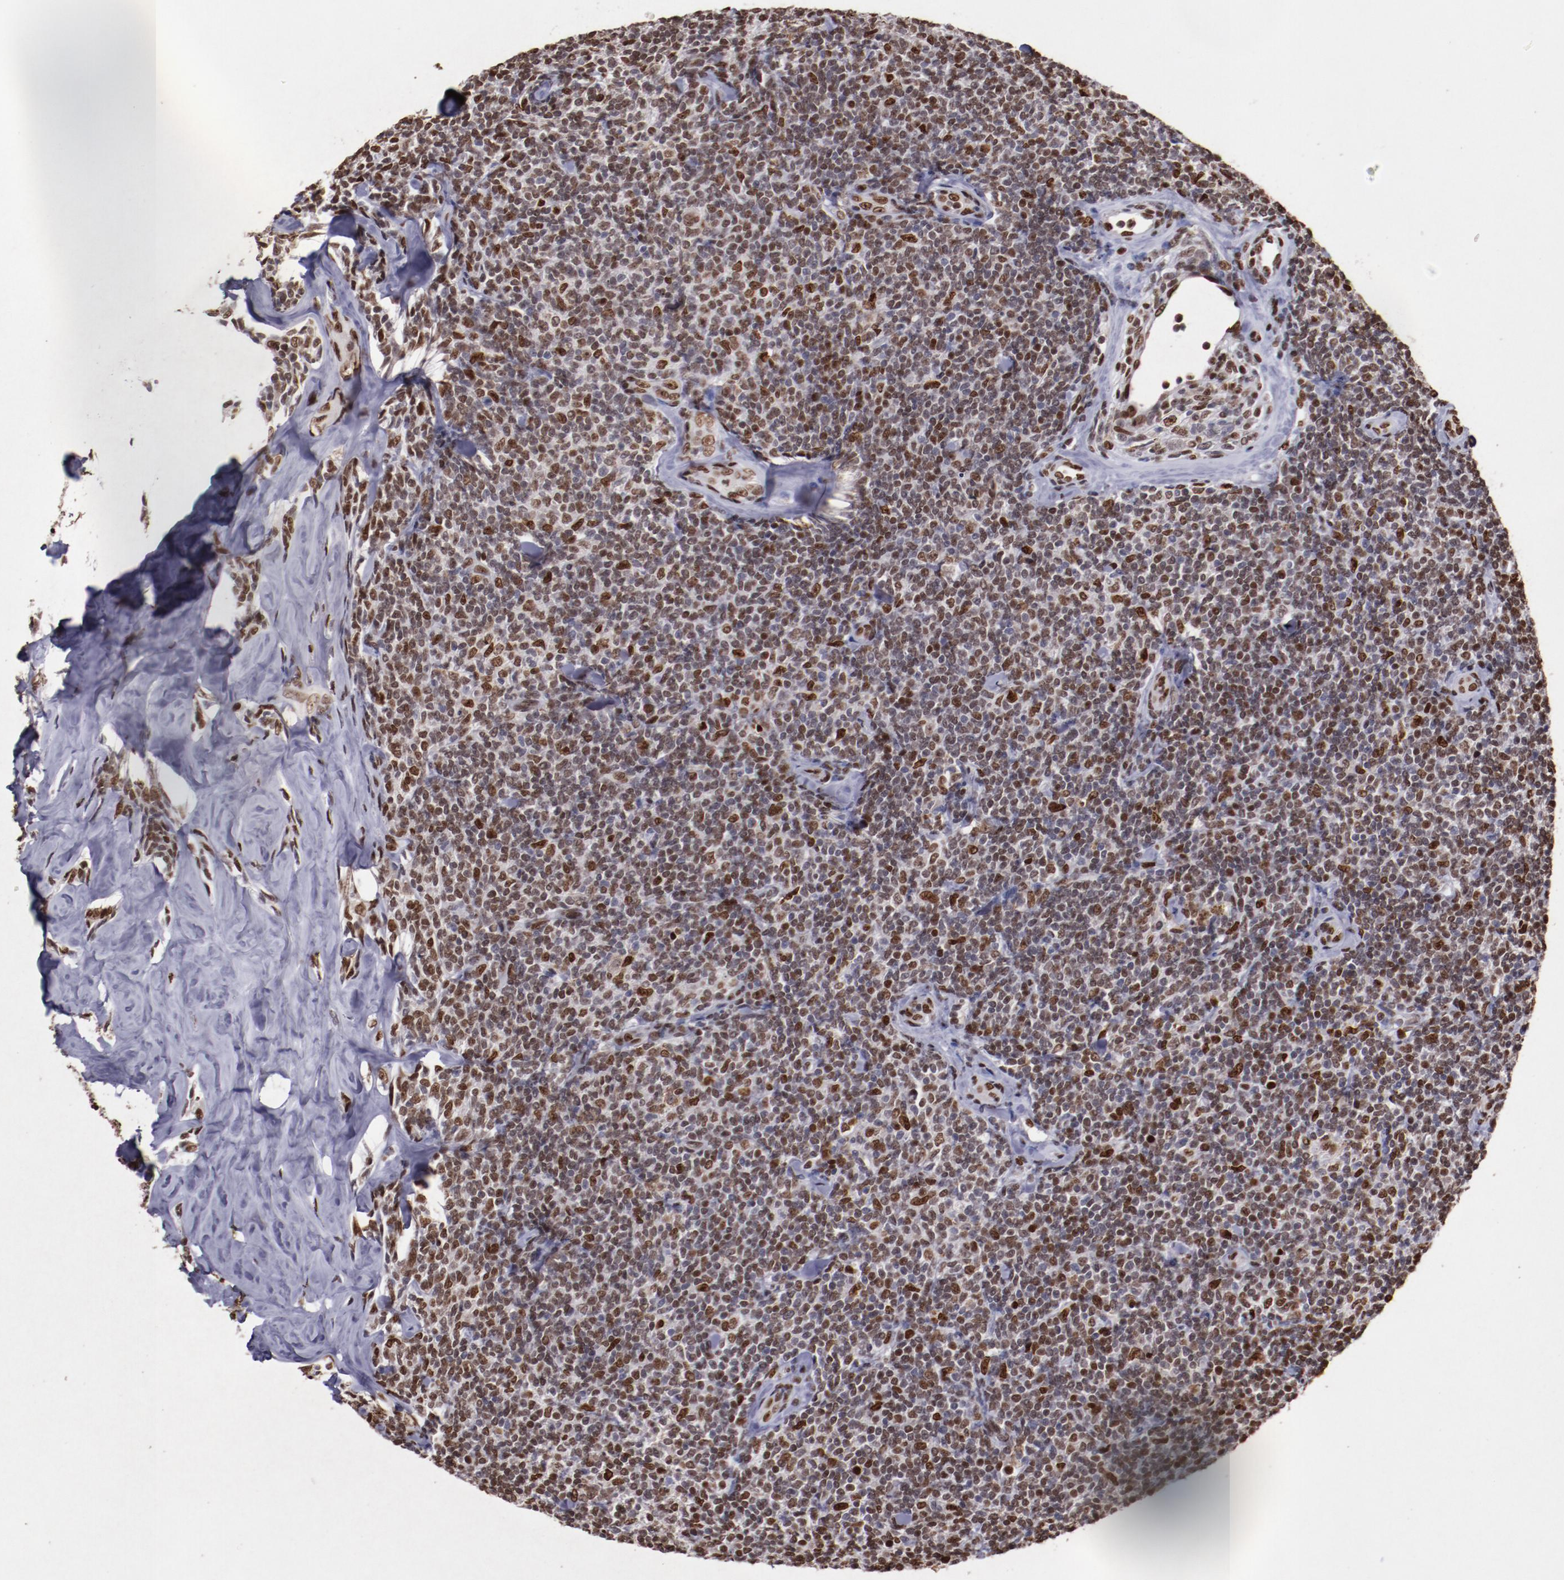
{"staining": {"intensity": "strong", "quantity": "<25%", "location": "nuclear"}, "tissue": "lymphoma", "cell_type": "Tumor cells", "image_type": "cancer", "snomed": [{"axis": "morphology", "description": "Malignant lymphoma, non-Hodgkin's type, Low grade"}, {"axis": "topography", "description": "Lymph node"}], "caption": "Strong nuclear protein staining is appreciated in approximately <25% of tumor cells in lymphoma.", "gene": "APEX1", "patient": {"sex": "female", "age": 56}}